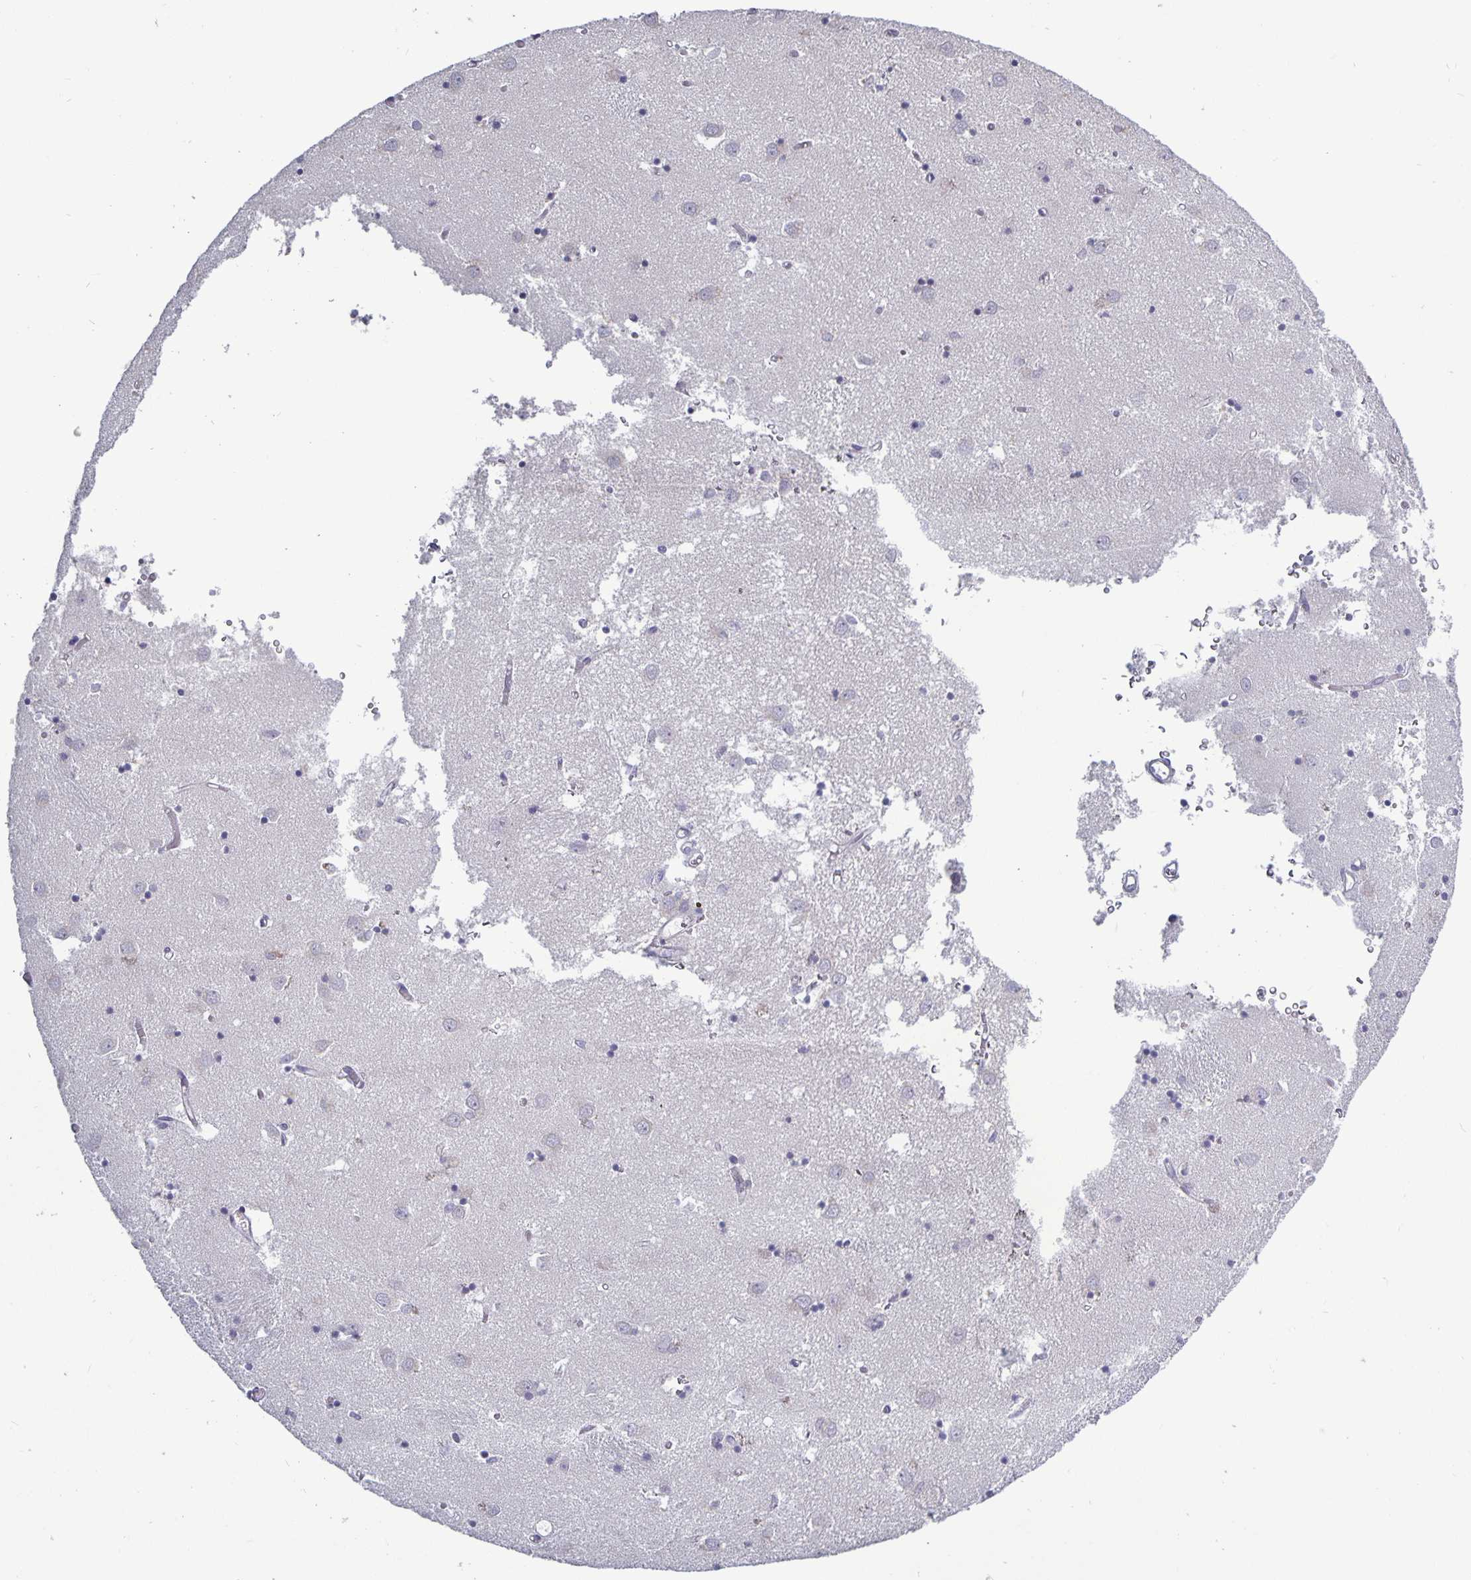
{"staining": {"intensity": "negative", "quantity": "none", "location": "none"}, "tissue": "caudate", "cell_type": "Glial cells", "image_type": "normal", "snomed": [{"axis": "morphology", "description": "Normal tissue, NOS"}, {"axis": "topography", "description": "Lateral ventricle wall"}], "caption": "IHC micrograph of benign caudate stained for a protein (brown), which shows no expression in glial cells.", "gene": "PLCB3", "patient": {"sex": "male", "age": 70}}